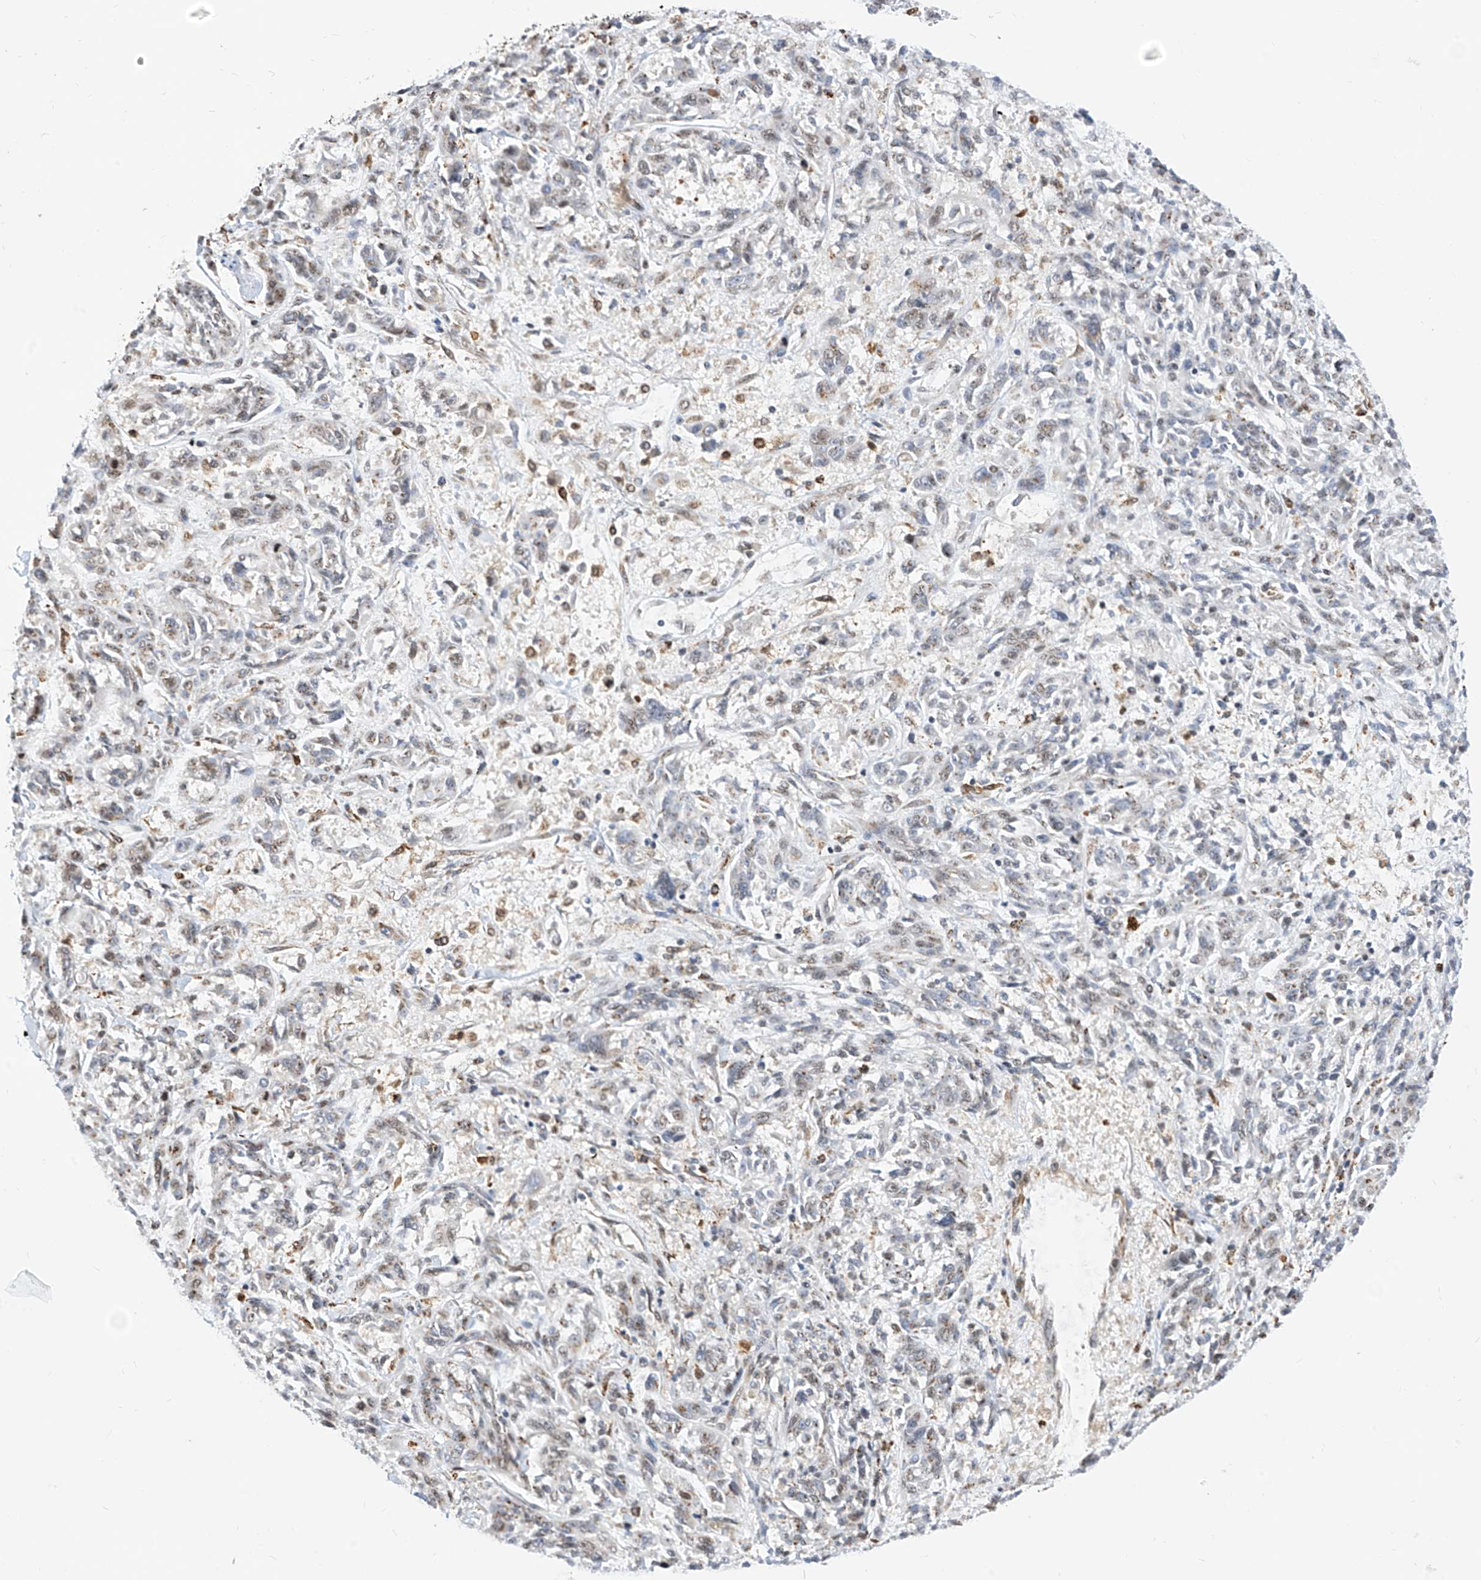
{"staining": {"intensity": "weak", "quantity": "25%-75%", "location": "cytoplasmic/membranous"}, "tissue": "melanoma", "cell_type": "Tumor cells", "image_type": "cancer", "snomed": [{"axis": "morphology", "description": "Malignant melanoma, NOS"}, {"axis": "topography", "description": "Skin"}], "caption": "High-power microscopy captured an IHC histopathology image of melanoma, revealing weak cytoplasmic/membranous positivity in about 25%-75% of tumor cells.", "gene": "TTLL8", "patient": {"sex": "male", "age": 53}}